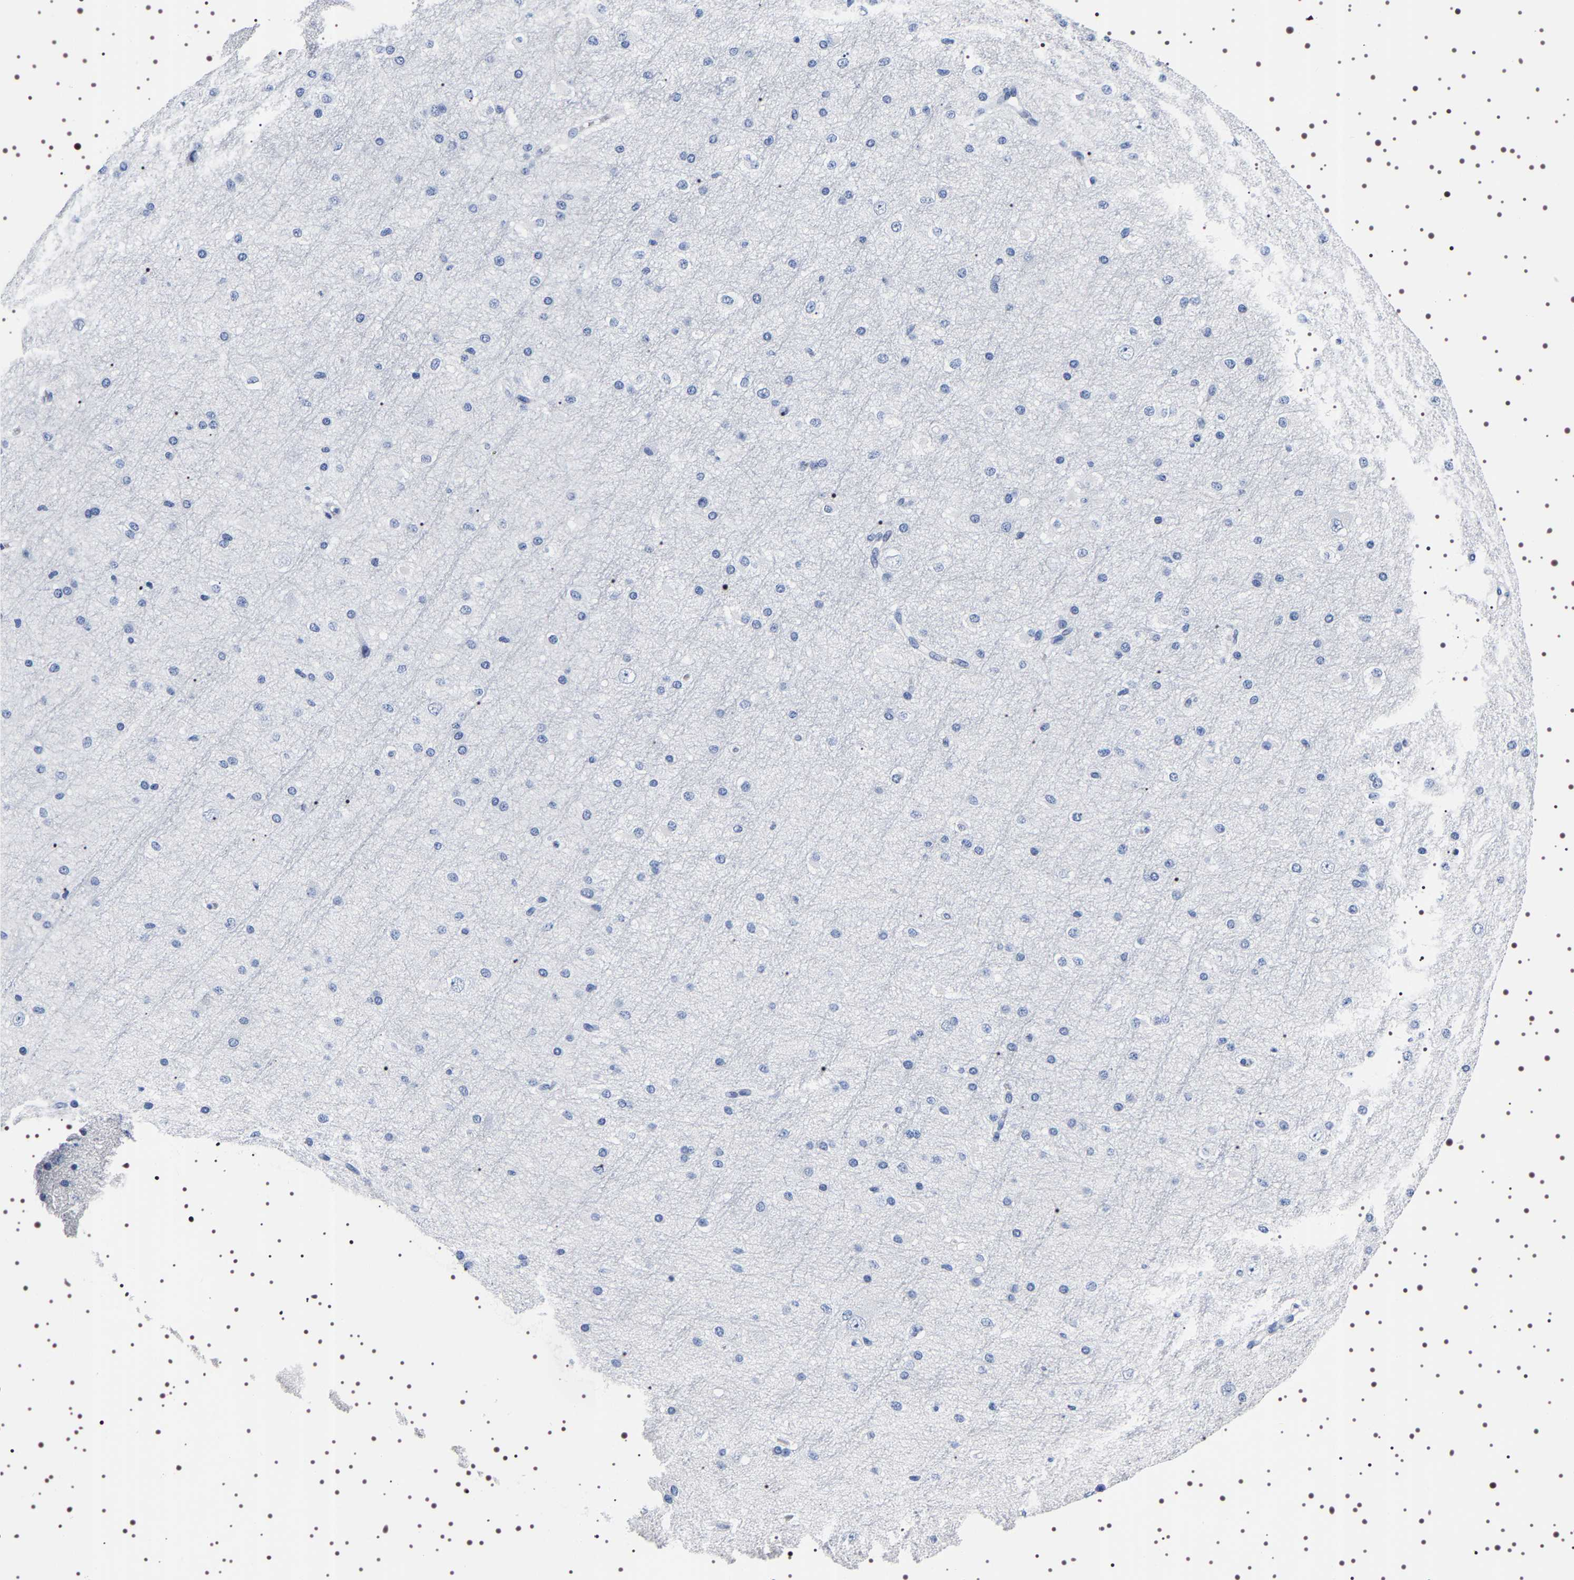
{"staining": {"intensity": "negative", "quantity": "none", "location": "none"}, "tissue": "cerebral cortex", "cell_type": "Endothelial cells", "image_type": "normal", "snomed": [{"axis": "morphology", "description": "Normal tissue, NOS"}, {"axis": "morphology", "description": "Developmental malformation"}, {"axis": "topography", "description": "Cerebral cortex"}], "caption": "Cerebral cortex was stained to show a protein in brown. There is no significant positivity in endothelial cells. Brightfield microscopy of IHC stained with DAB (brown) and hematoxylin (blue), captured at high magnification.", "gene": "UBQLN3", "patient": {"sex": "female", "age": 30}}